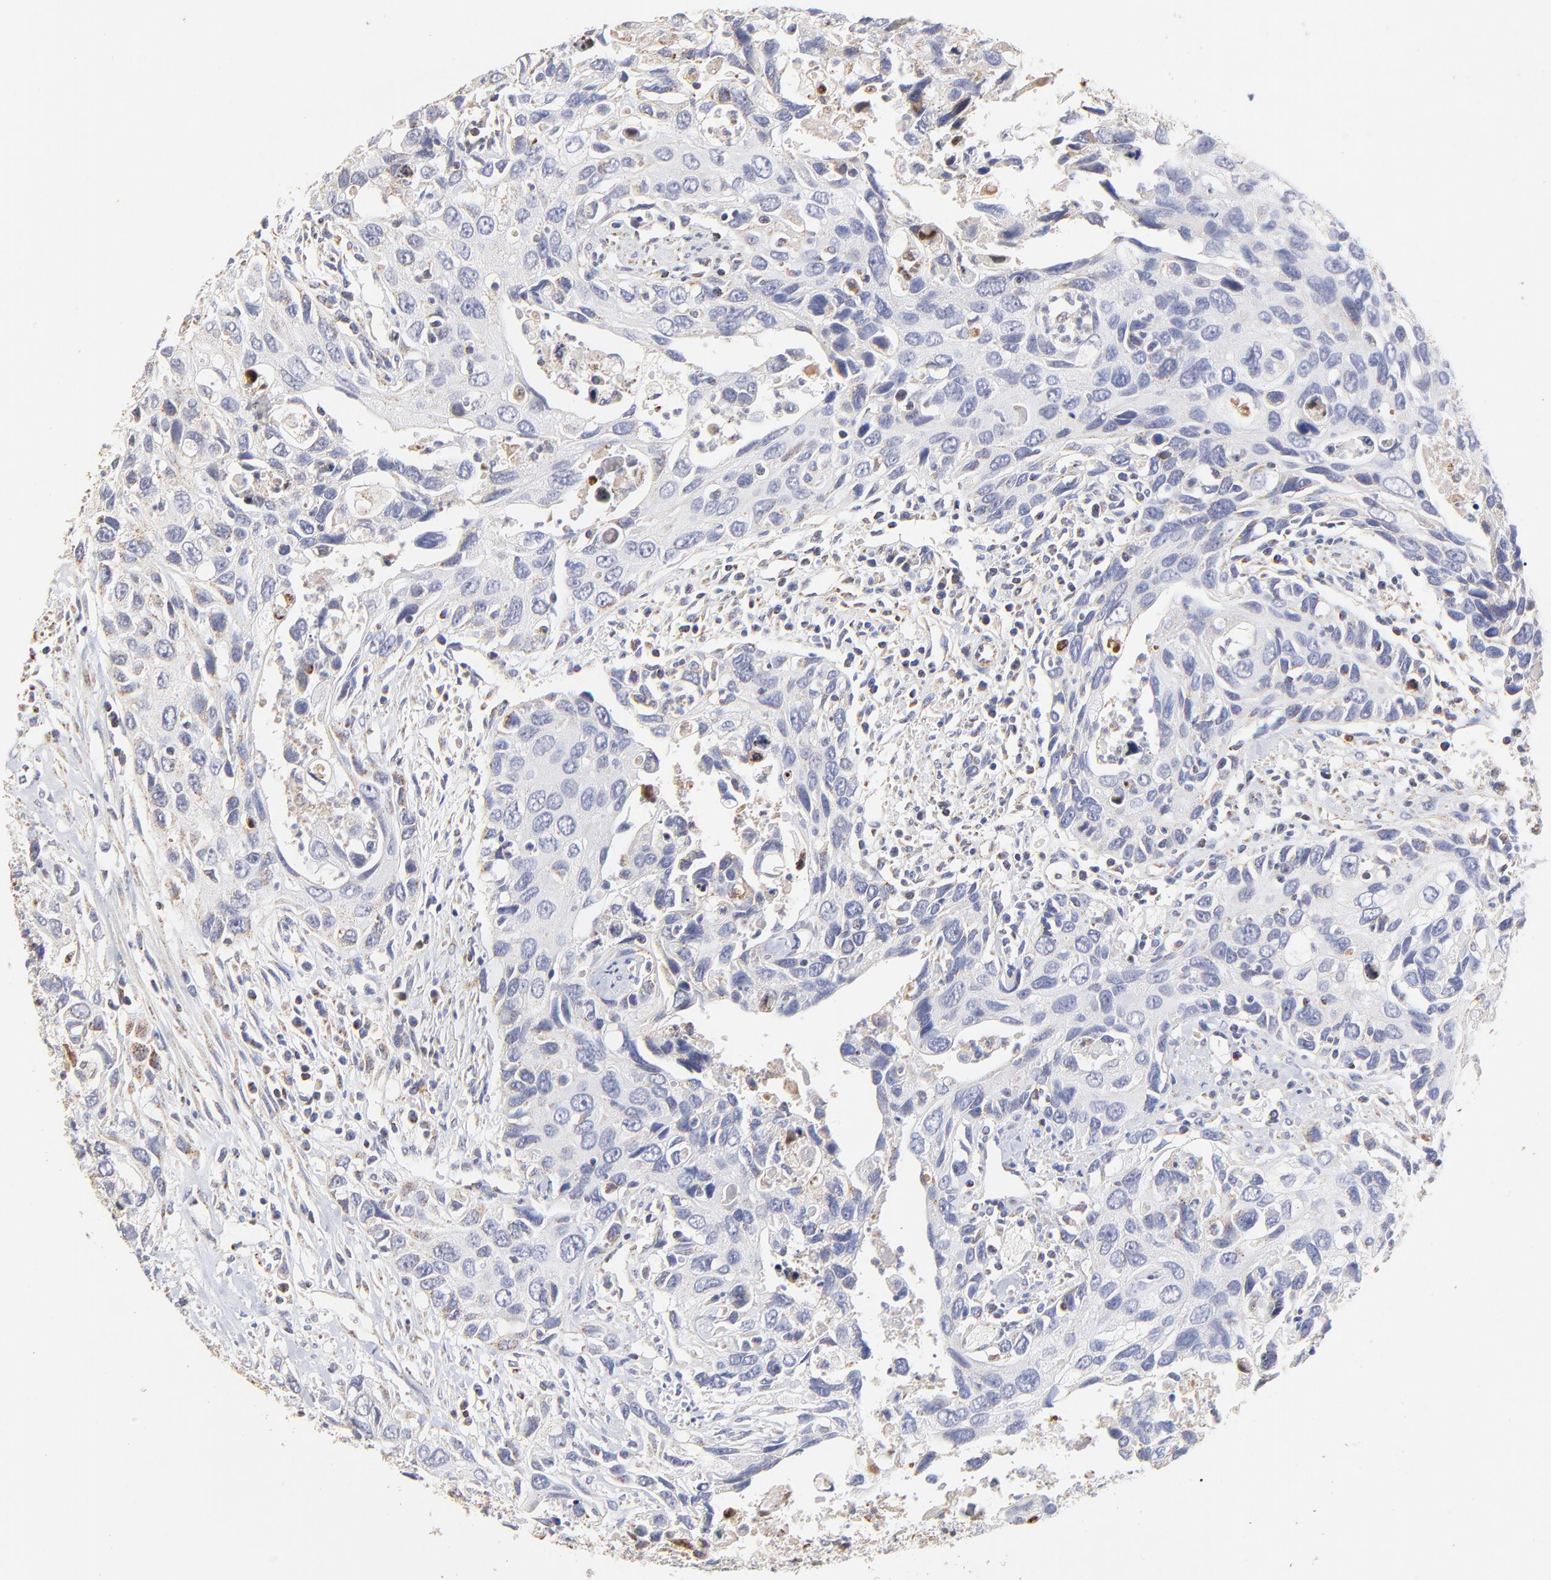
{"staining": {"intensity": "weak", "quantity": "<25%", "location": "cytoplasmic/membranous"}, "tissue": "urothelial cancer", "cell_type": "Tumor cells", "image_type": "cancer", "snomed": [{"axis": "morphology", "description": "Urothelial carcinoma, High grade"}, {"axis": "topography", "description": "Urinary bladder"}], "caption": "Human high-grade urothelial carcinoma stained for a protein using immunohistochemistry exhibits no staining in tumor cells.", "gene": "SSBP1", "patient": {"sex": "male", "age": 71}}